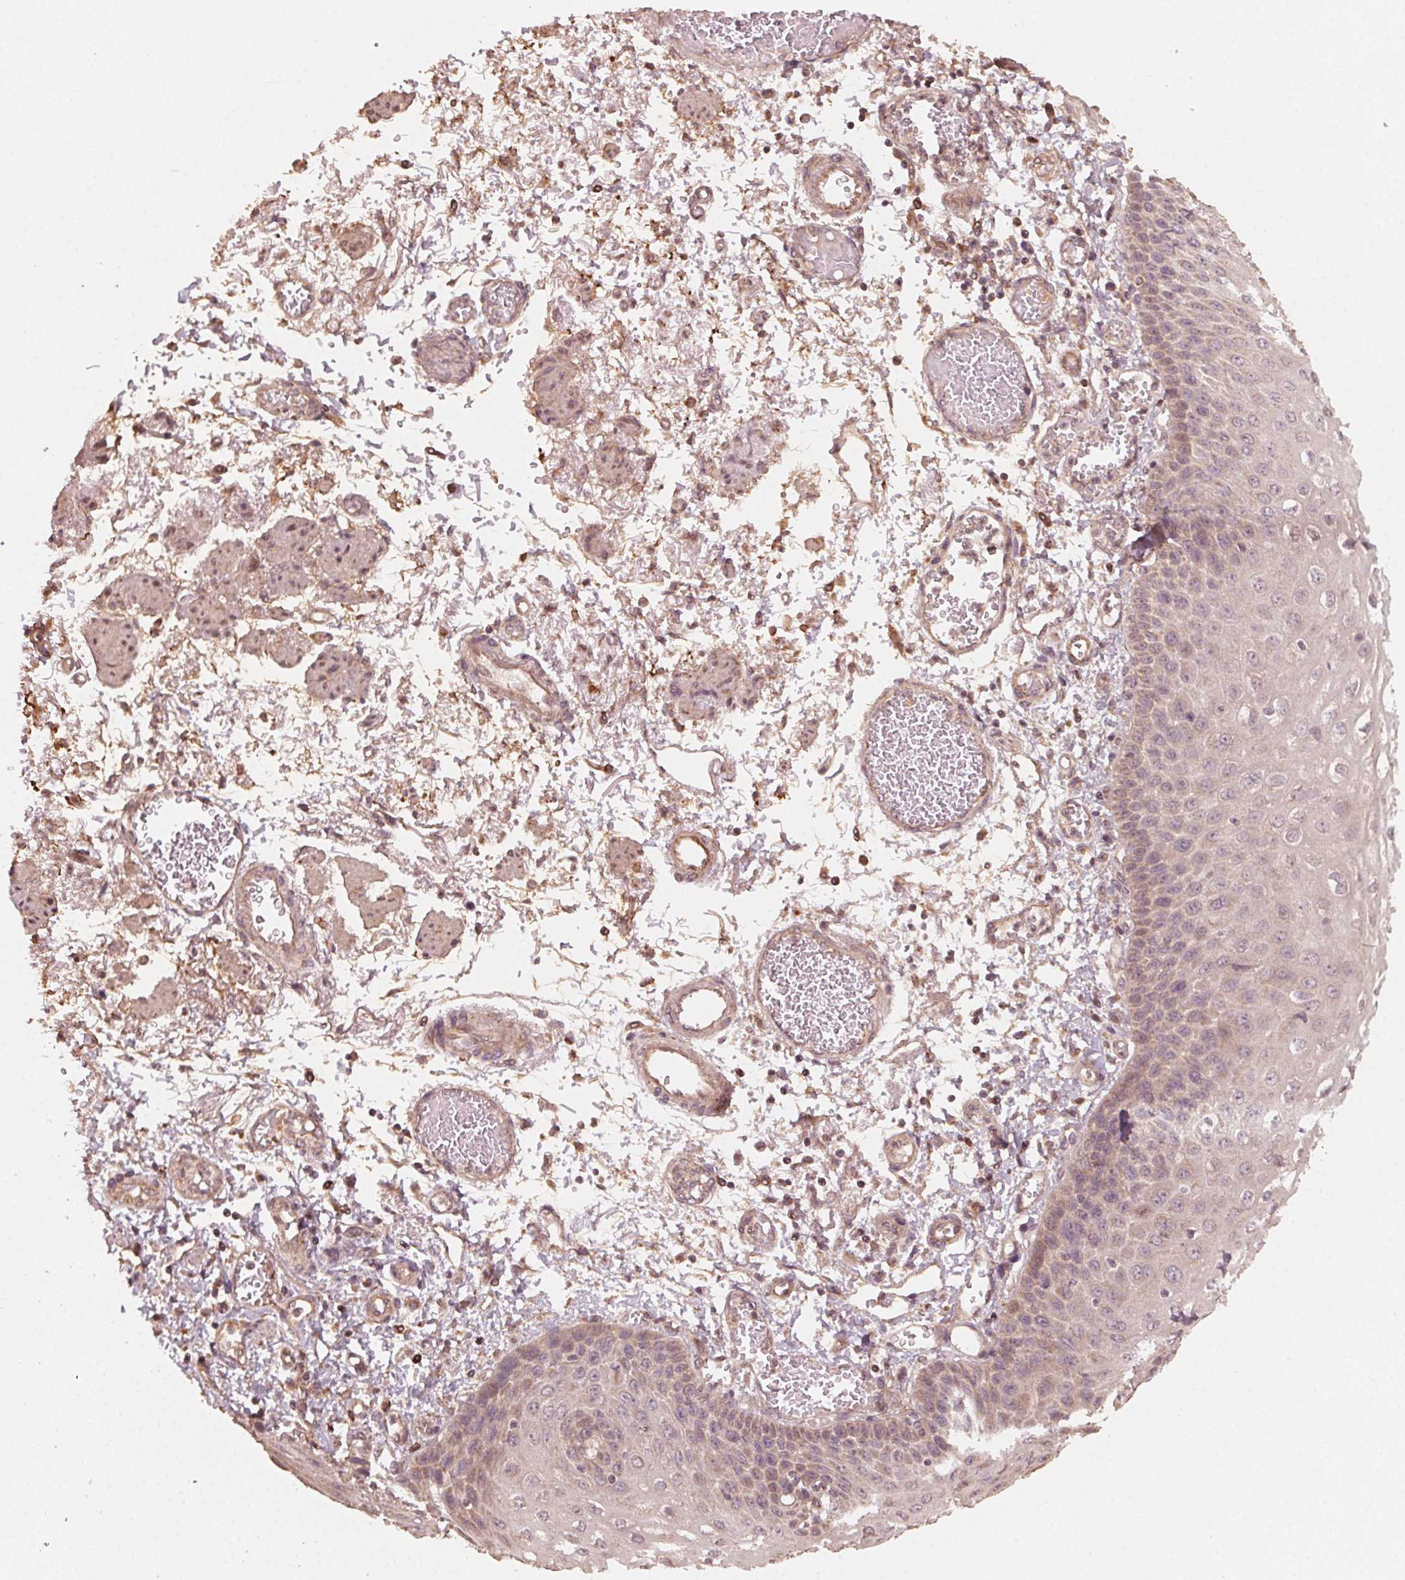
{"staining": {"intensity": "moderate", "quantity": "25%-75%", "location": "cytoplasmic/membranous"}, "tissue": "esophagus", "cell_type": "Squamous epithelial cells", "image_type": "normal", "snomed": [{"axis": "morphology", "description": "Normal tissue, NOS"}, {"axis": "morphology", "description": "Adenocarcinoma, NOS"}, {"axis": "topography", "description": "Esophagus"}], "caption": "Immunohistochemical staining of unremarkable human esophagus exhibits medium levels of moderate cytoplasmic/membranous expression in approximately 25%-75% of squamous epithelial cells. (DAB = brown stain, brightfield microscopy at high magnification).", "gene": "WBP2", "patient": {"sex": "male", "age": 81}}